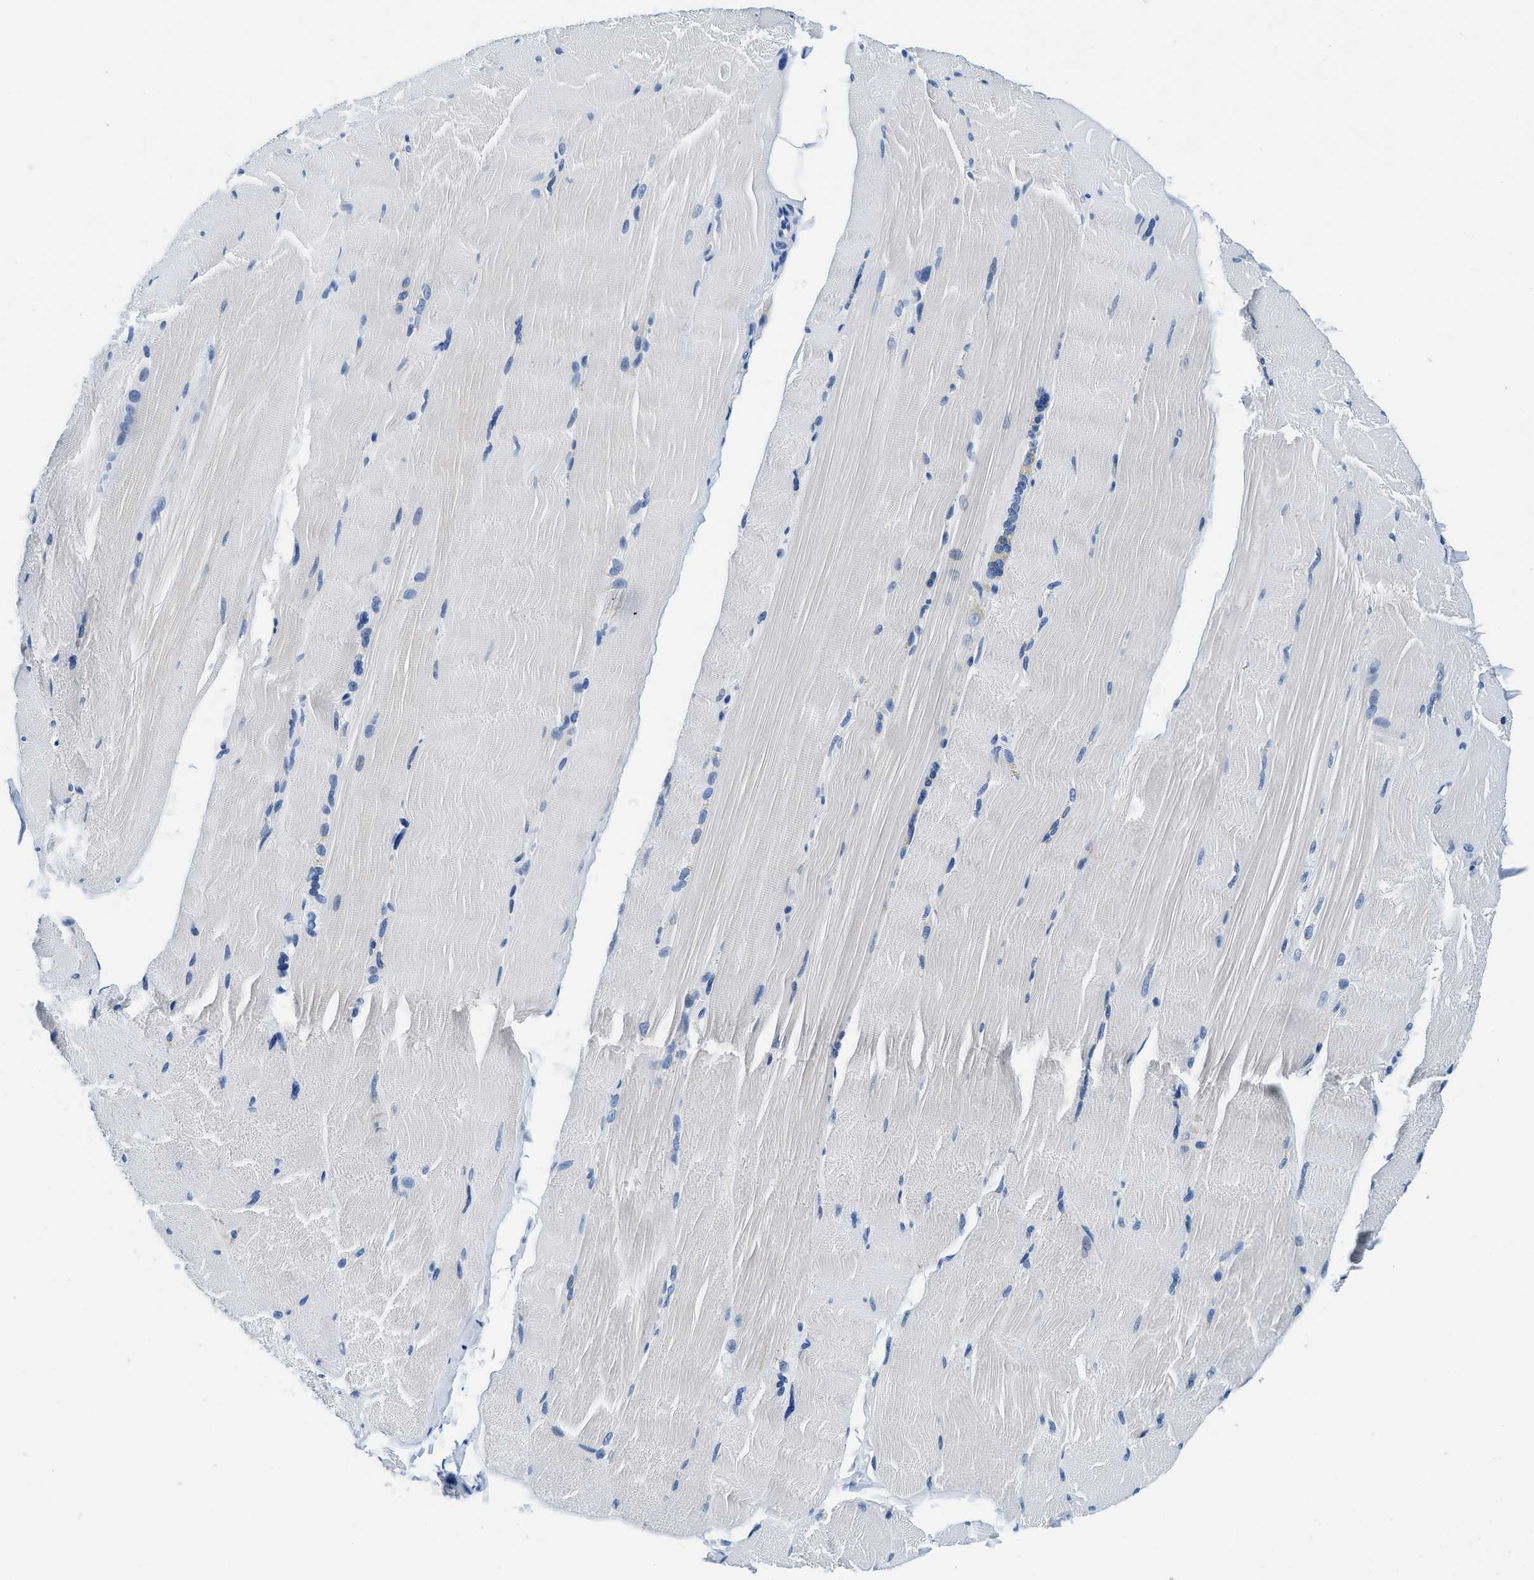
{"staining": {"intensity": "negative", "quantity": "none", "location": "none"}, "tissue": "skeletal muscle", "cell_type": "Myocytes", "image_type": "normal", "snomed": [{"axis": "morphology", "description": "Normal tissue, NOS"}, {"axis": "topography", "description": "Skin"}, {"axis": "topography", "description": "Skeletal muscle"}], "caption": "Immunohistochemical staining of unremarkable human skeletal muscle shows no significant expression in myocytes.", "gene": "GSTM3", "patient": {"sex": "male", "age": 83}}